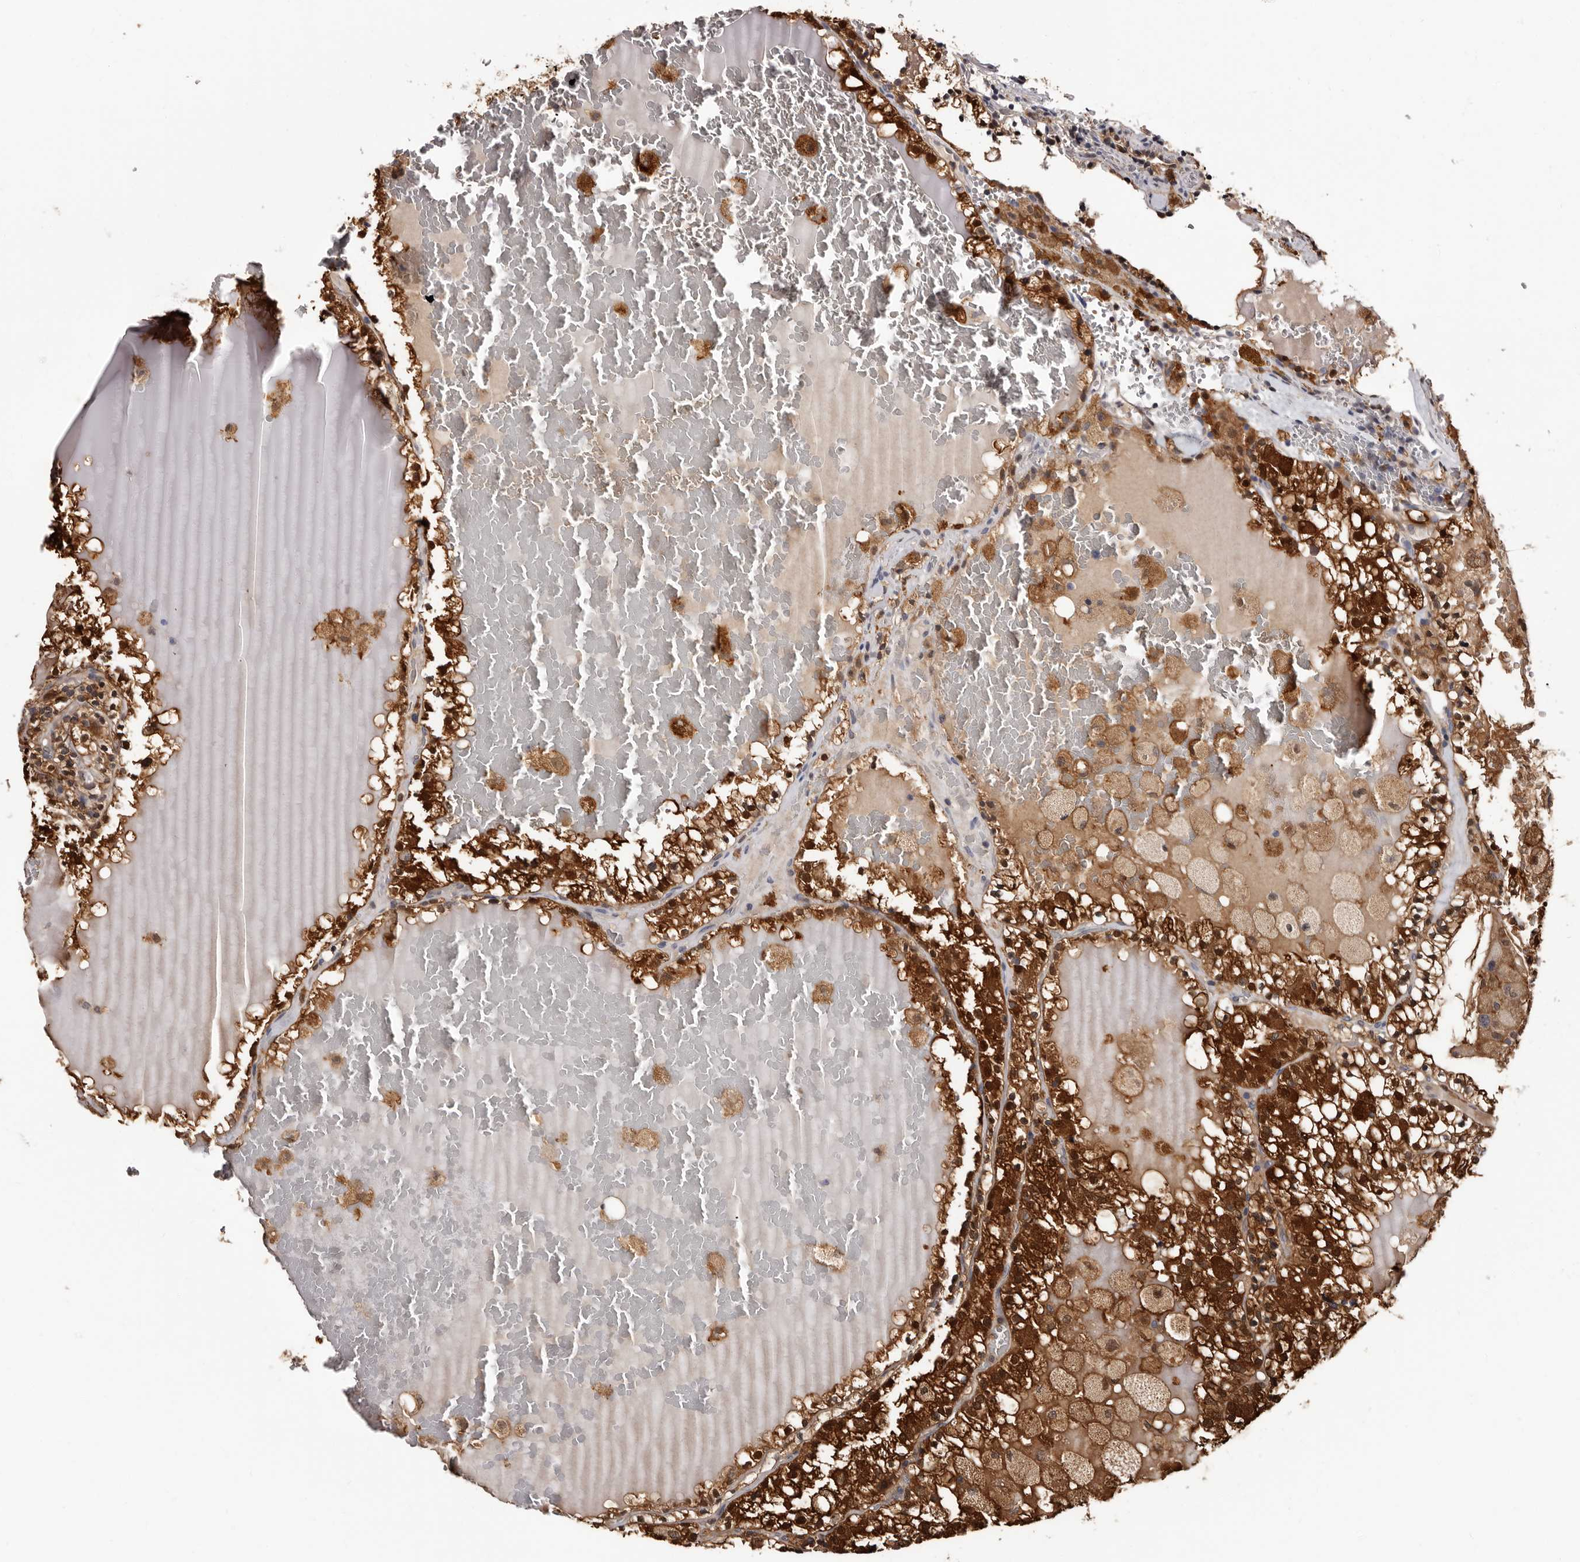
{"staining": {"intensity": "strong", "quantity": ">75%", "location": "cytoplasmic/membranous,nuclear"}, "tissue": "renal cancer", "cell_type": "Tumor cells", "image_type": "cancer", "snomed": [{"axis": "morphology", "description": "Adenocarcinoma, NOS"}, {"axis": "topography", "description": "Kidney"}], "caption": "Protein expression analysis of renal cancer reveals strong cytoplasmic/membranous and nuclear expression in approximately >75% of tumor cells. (DAB (3,3'-diaminobenzidine) IHC with brightfield microscopy, high magnification).", "gene": "DNPH1", "patient": {"sex": "female", "age": 56}}